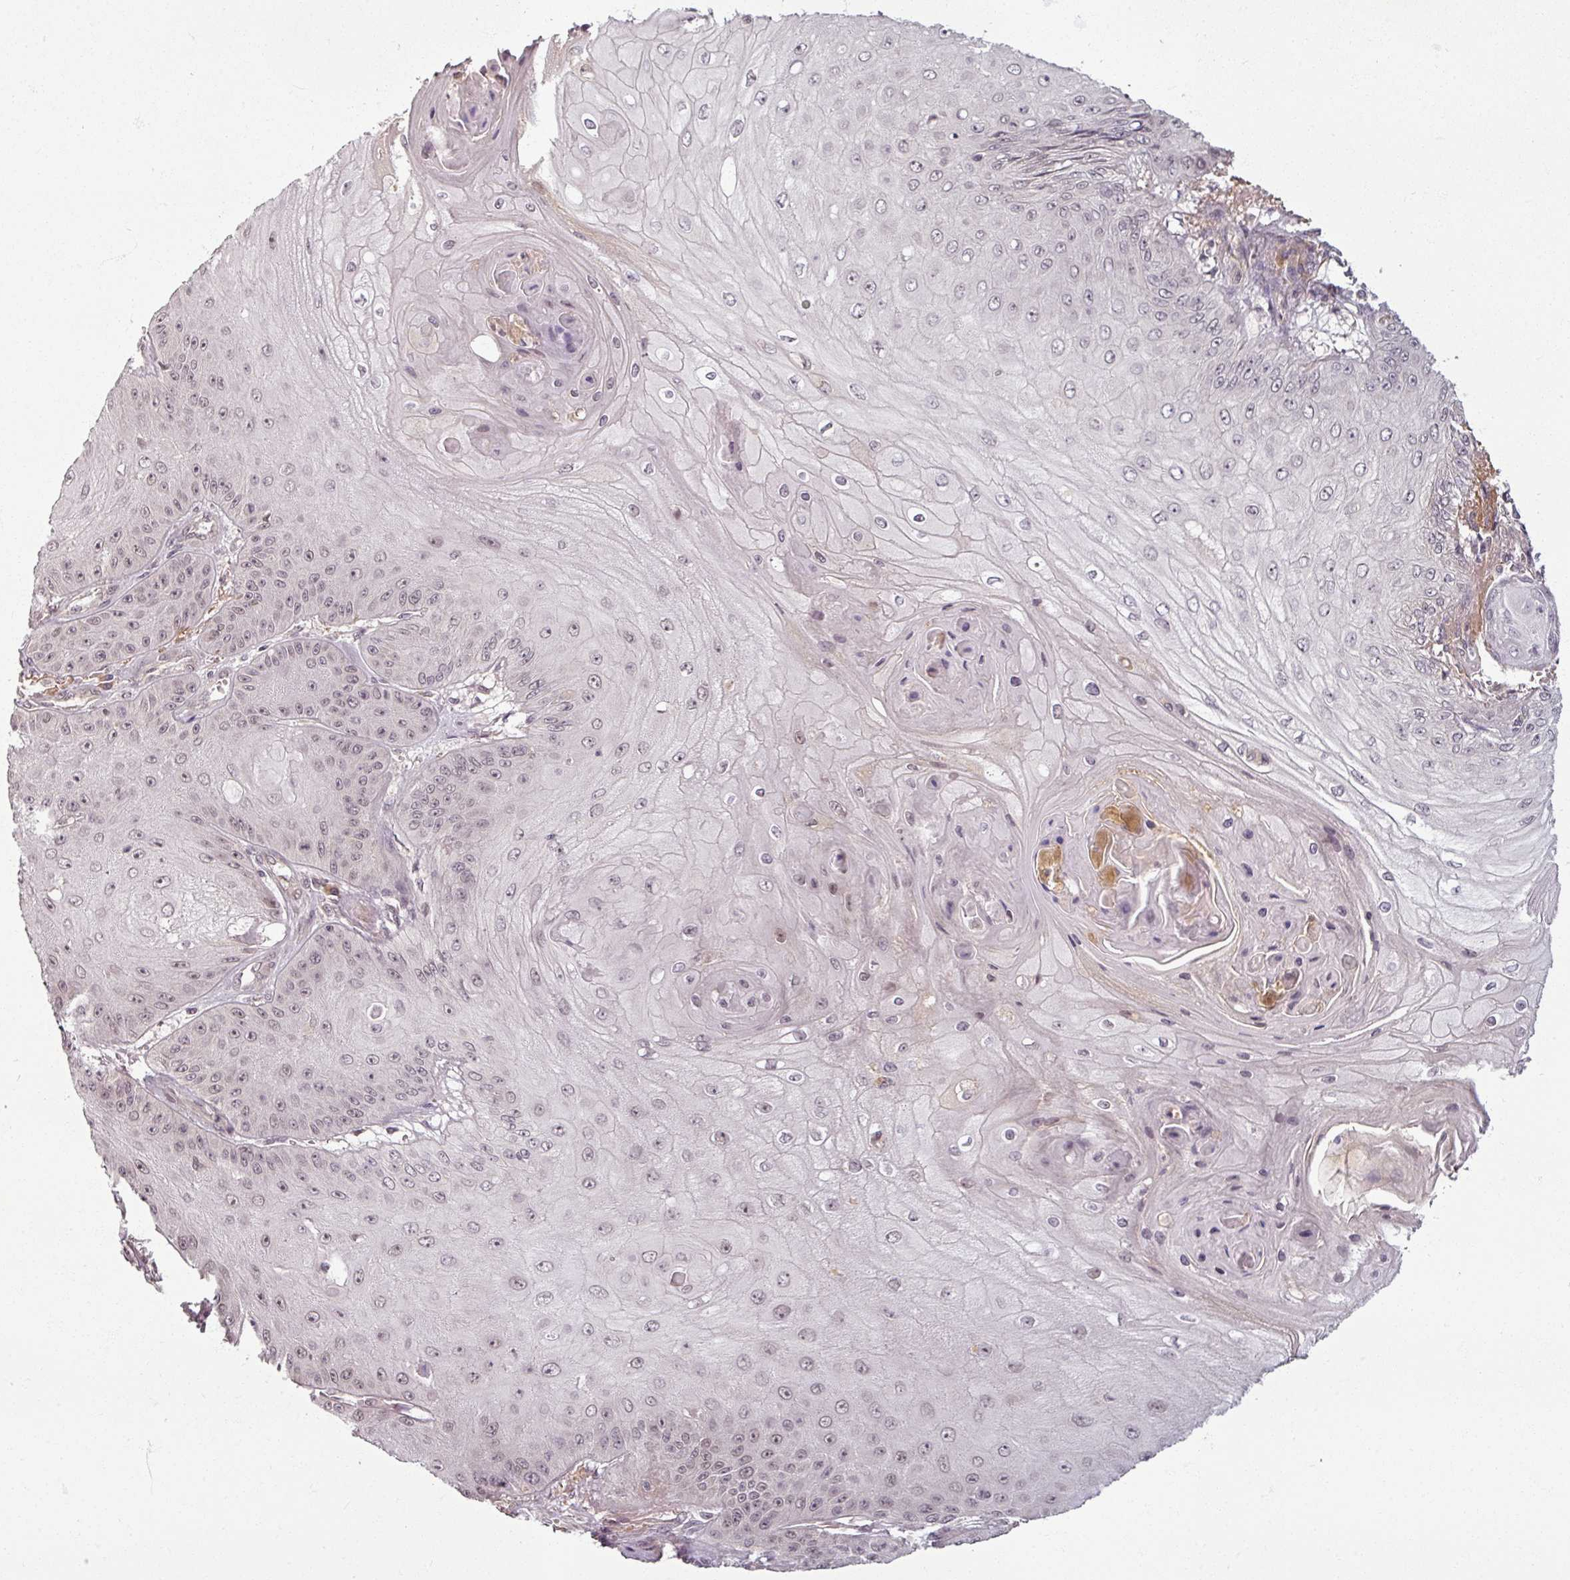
{"staining": {"intensity": "negative", "quantity": "none", "location": "none"}, "tissue": "skin cancer", "cell_type": "Tumor cells", "image_type": "cancer", "snomed": [{"axis": "morphology", "description": "Squamous cell carcinoma, NOS"}, {"axis": "topography", "description": "Skin"}], "caption": "IHC histopathology image of neoplastic tissue: human skin squamous cell carcinoma stained with DAB displays no significant protein positivity in tumor cells.", "gene": "POLR2G", "patient": {"sex": "male", "age": 70}}